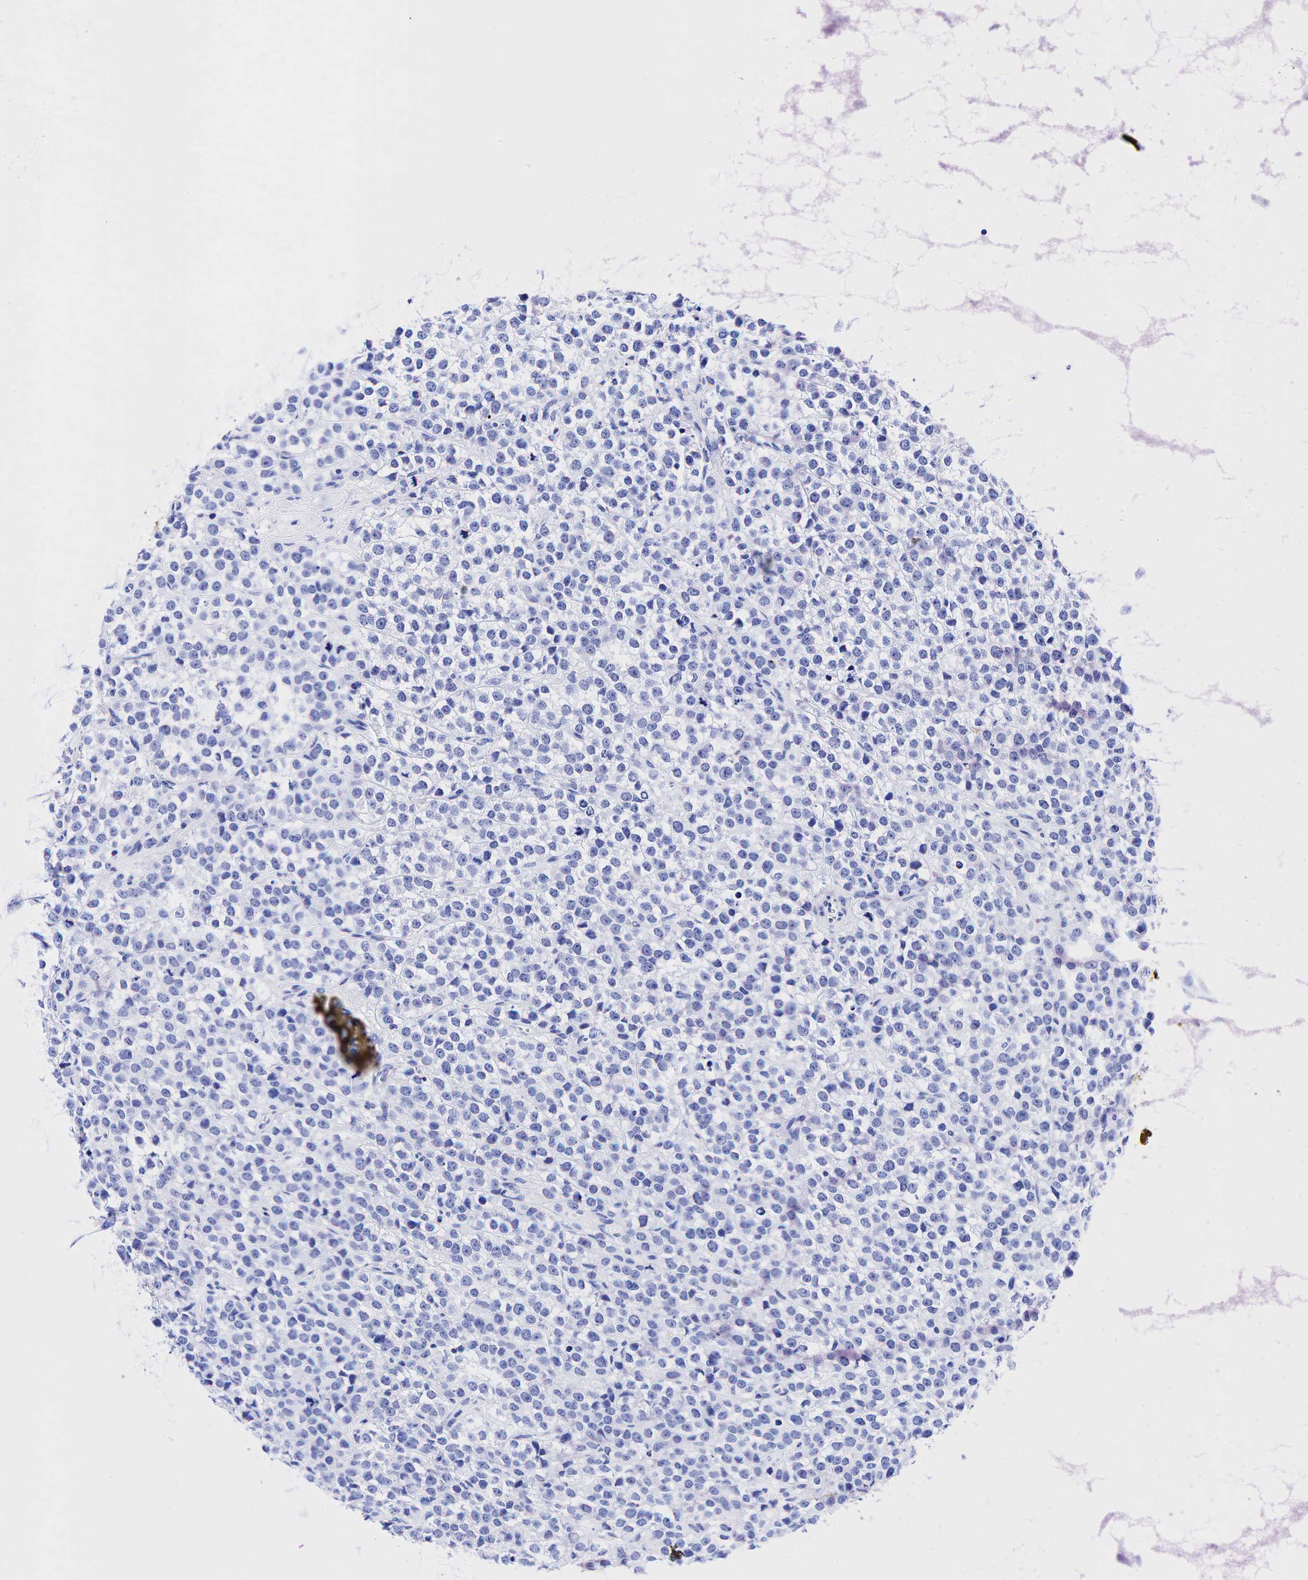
{"staining": {"intensity": "negative", "quantity": "none", "location": "none"}, "tissue": "testis cancer", "cell_type": "Tumor cells", "image_type": "cancer", "snomed": [{"axis": "morphology", "description": "Seminoma, NOS"}, {"axis": "topography", "description": "Testis"}], "caption": "Immunohistochemistry histopathology image of human seminoma (testis) stained for a protein (brown), which shows no positivity in tumor cells. Nuclei are stained in blue.", "gene": "KRT19", "patient": {"sex": "male", "age": 25}}